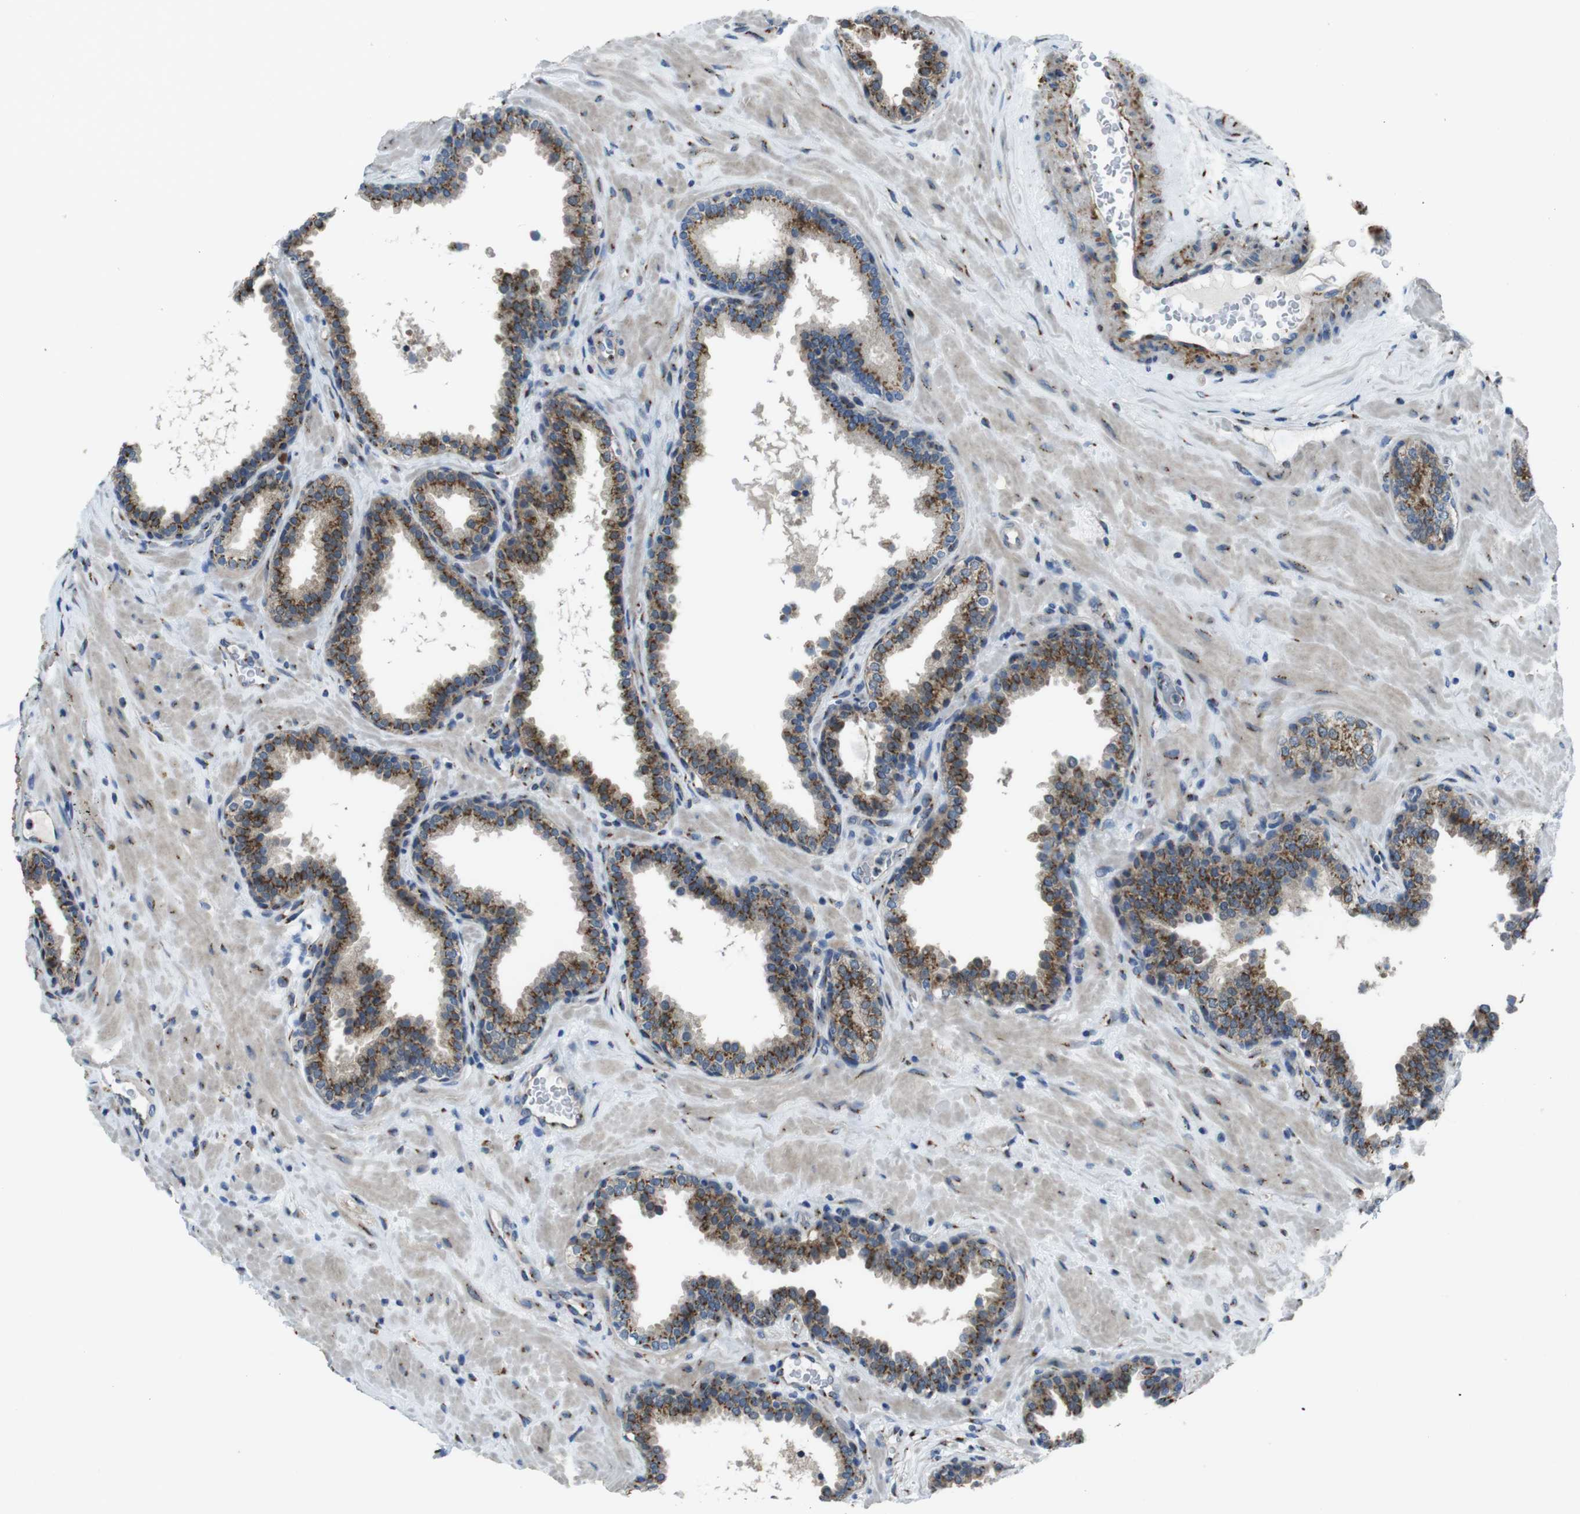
{"staining": {"intensity": "moderate", "quantity": ">75%", "location": "cytoplasmic/membranous"}, "tissue": "prostate", "cell_type": "Glandular cells", "image_type": "normal", "snomed": [{"axis": "morphology", "description": "Normal tissue, NOS"}, {"axis": "topography", "description": "Prostate"}], "caption": "A histopathology image of human prostate stained for a protein reveals moderate cytoplasmic/membranous brown staining in glandular cells. The protein is shown in brown color, while the nuclei are stained blue.", "gene": "RAB6A", "patient": {"sex": "male", "age": 51}}